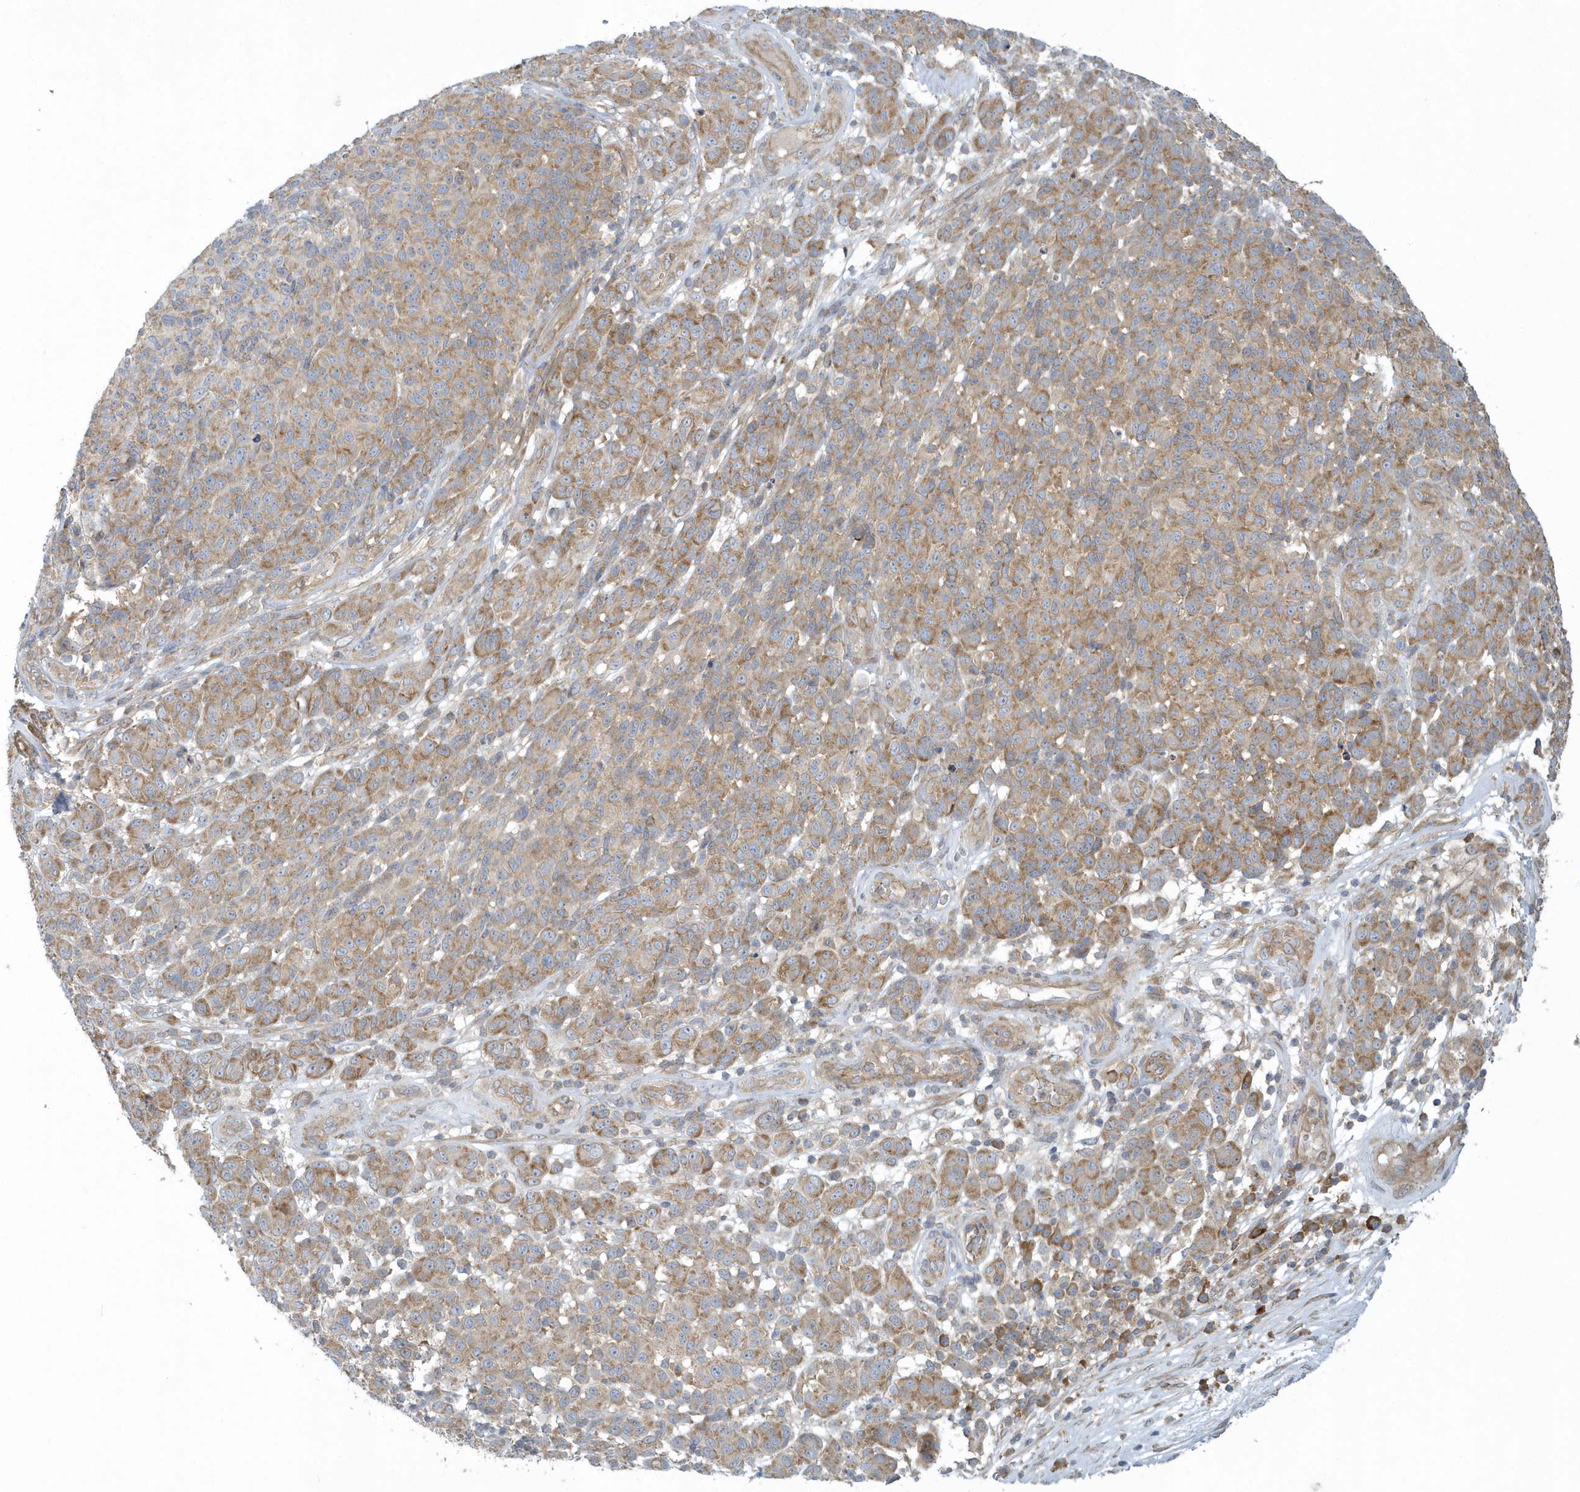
{"staining": {"intensity": "moderate", "quantity": "25%-75%", "location": "cytoplasmic/membranous"}, "tissue": "melanoma", "cell_type": "Tumor cells", "image_type": "cancer", "snomed": [{"axis": "morphology", "description": "Malignant melanoma, NOS"}, {"axis": "topography", "description": "Skin"}], "caption": "Malignant melanoma stained with a protein marker demonstrates moderate staining in tumor cells.", "gene": "CNOT10", "patient": {"sex": "male", "age": 49}}